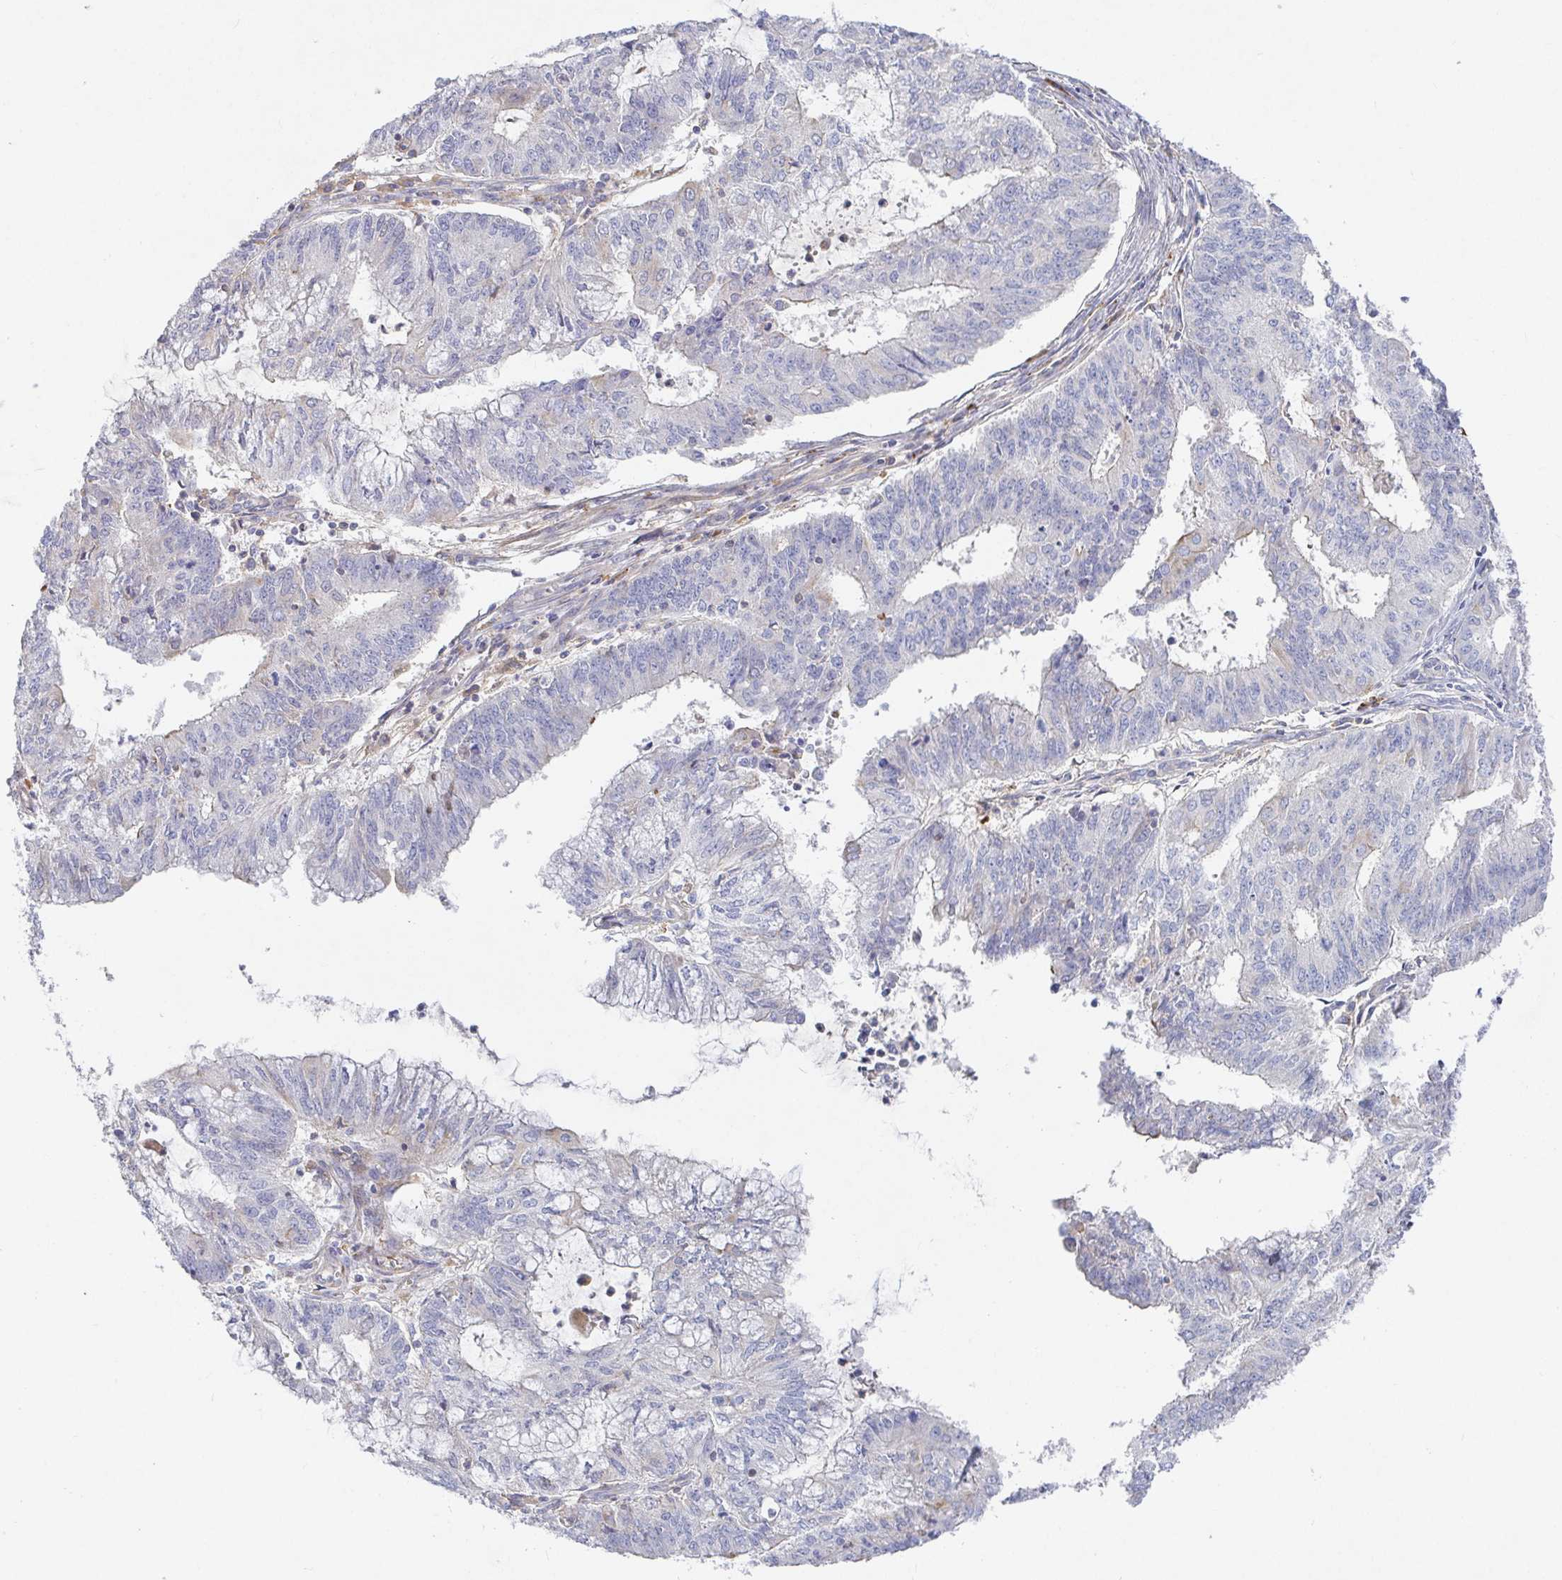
{"staining": {"intensity": "negative", "quantity": "none", "location": "none"}, "tissue": "endometrial cancer", "cell_type": "Tumor cells", "image_type": "cancer", "snomed": [{"axis": "morphology", "description": "Adenocarcinoma, NOS"}, {"axis": "topography", "description": "Endometrium"}], "caption": "DAB (3,3'-diaminobenzidine) immunohistochemical staining of endometrial cancer (adenocarcinoma) exhibits no significant expression in tumor cells.", "gene": "IRAK2", "patient": {"sex": "female", "age": 61}}